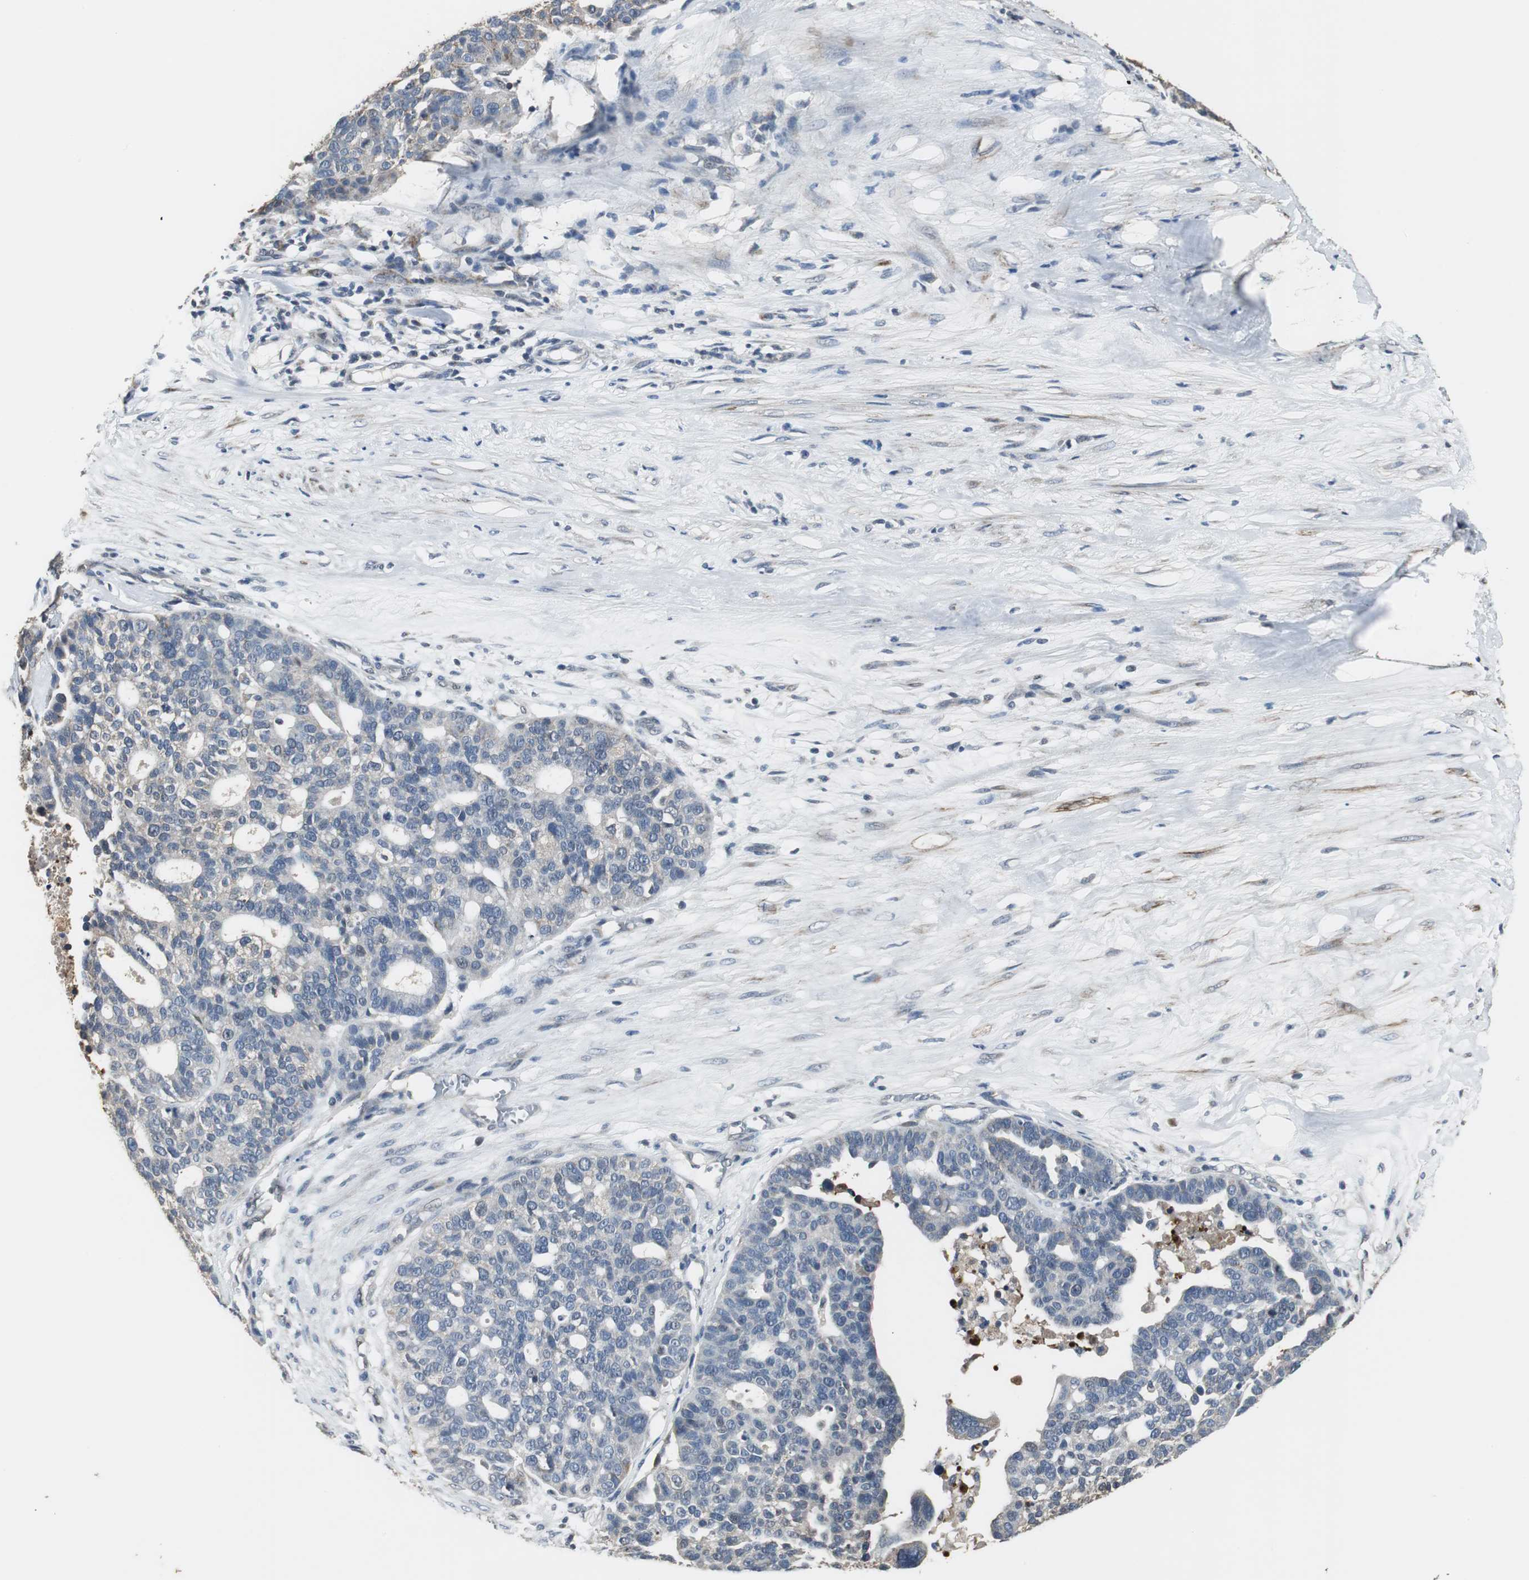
{"staining": {"intensity": "weak", "quantity": "<25%", "location": "cytoplasmic/membranous"}, "tissue": "ovarian cancer", "cell_type": "Tumor cells", "image_type": "cancer", "snomed": [{"axis": "morphology", "description": "Cystadenocarcinoma, serous, NOS"}, {"axis": "topography", "description": "Ovary"}], "caption": "Immunohistochemistry photomicrograph of ovarian serous cystadenocarcinoma stained for a protein (brown), which demonstrates no positivity in tumor cells. (Immunohistochemistry, brightfield microscopy, high magnification).", "gene": "JTB", "patient": {"sex": "female", "age": 59}}